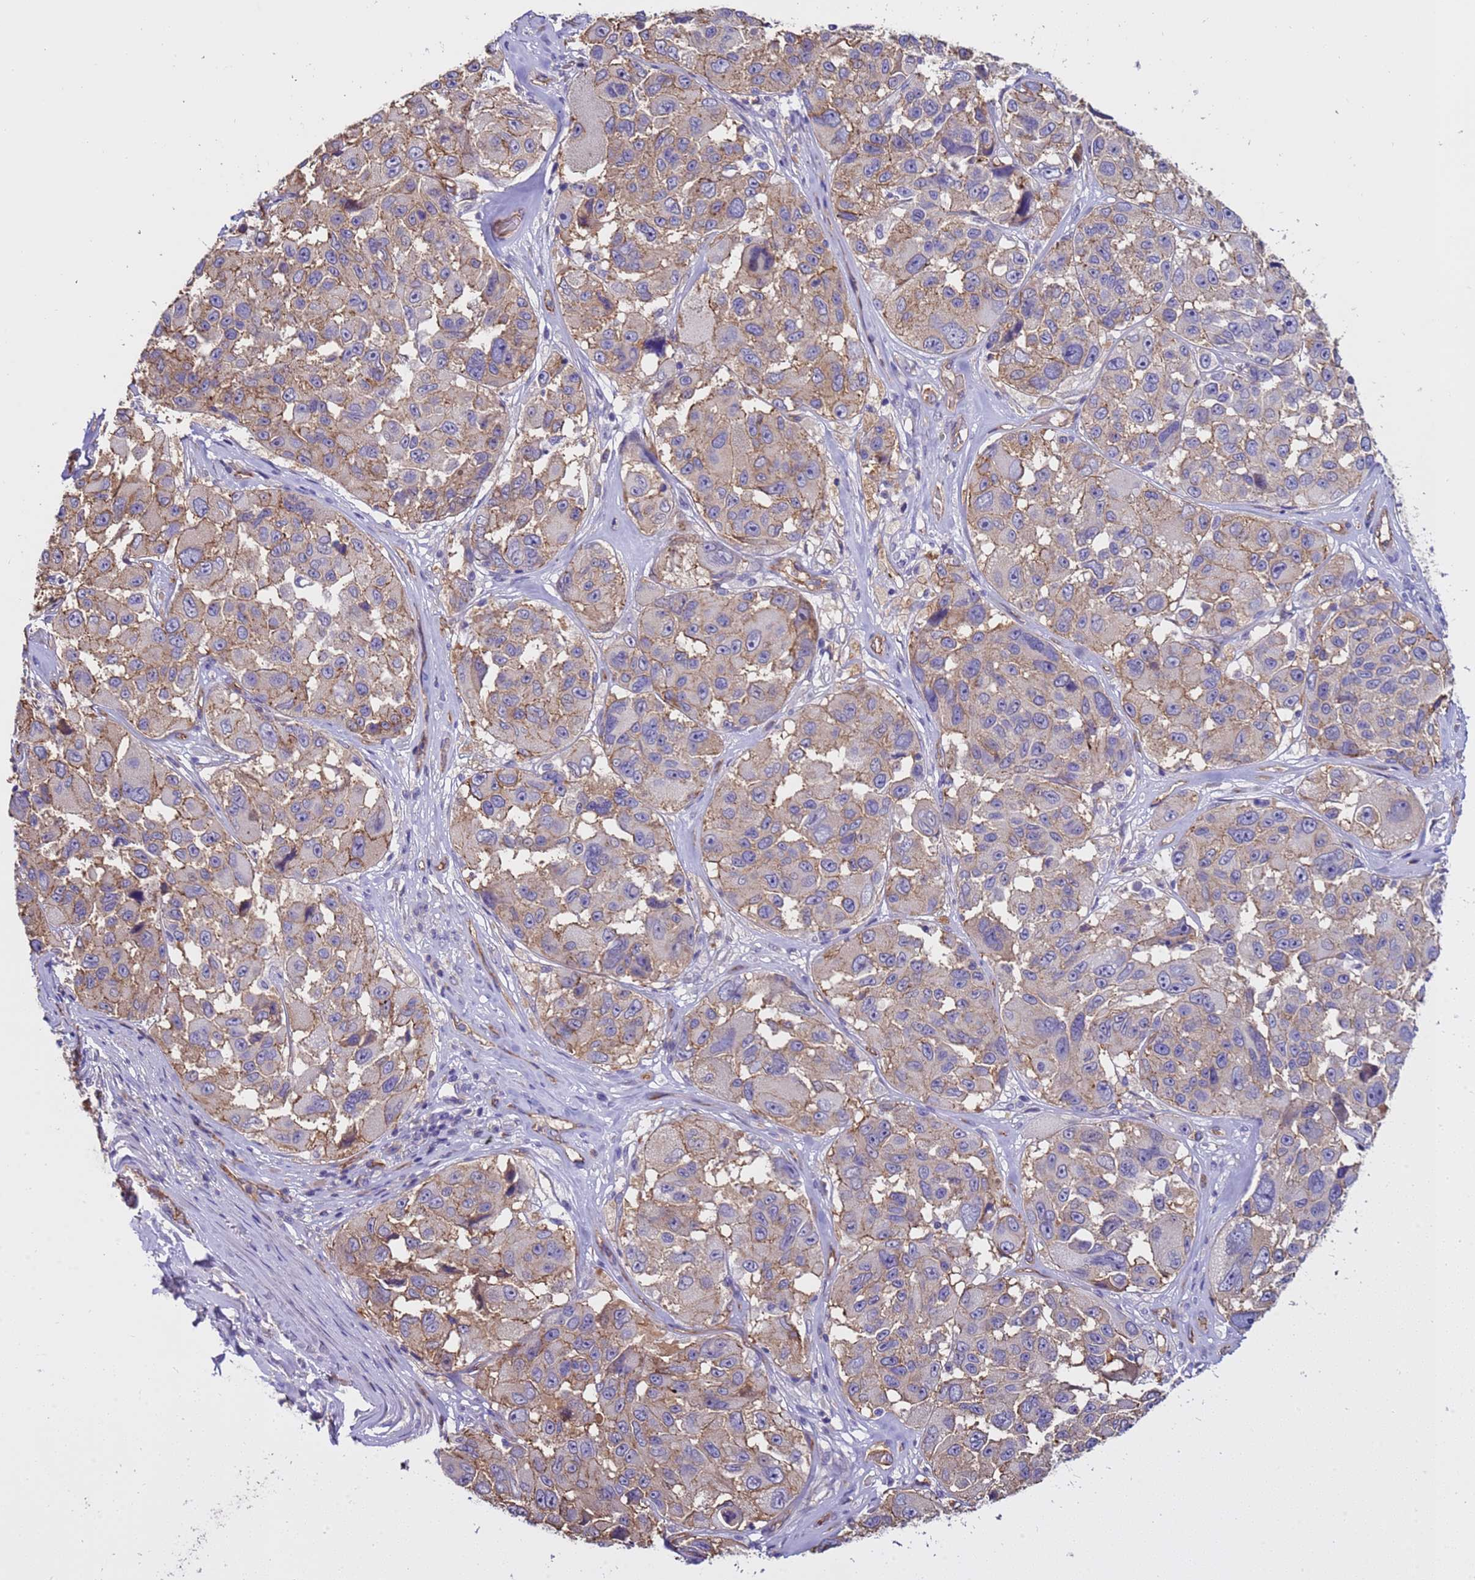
{"staining": {"intensity": "weak", "quantity": ">75%", "location": "cytoplasmic/membranous"}, "tissue": "melanoma", "cell_type": "Tumor cells", "image_type": "cancer", "snomed": [{"axis": "morphology", "description": "Malignant melanoma, NOS"}, {"axis": "topography", "description": "Skin"}], "caption": "Weak cytoplasmic/membranous expression is present in approximately >75% of tumor cells in melanoma.", "gene": "ZNF248", "patient": {"sex": "female", "age": 66}}